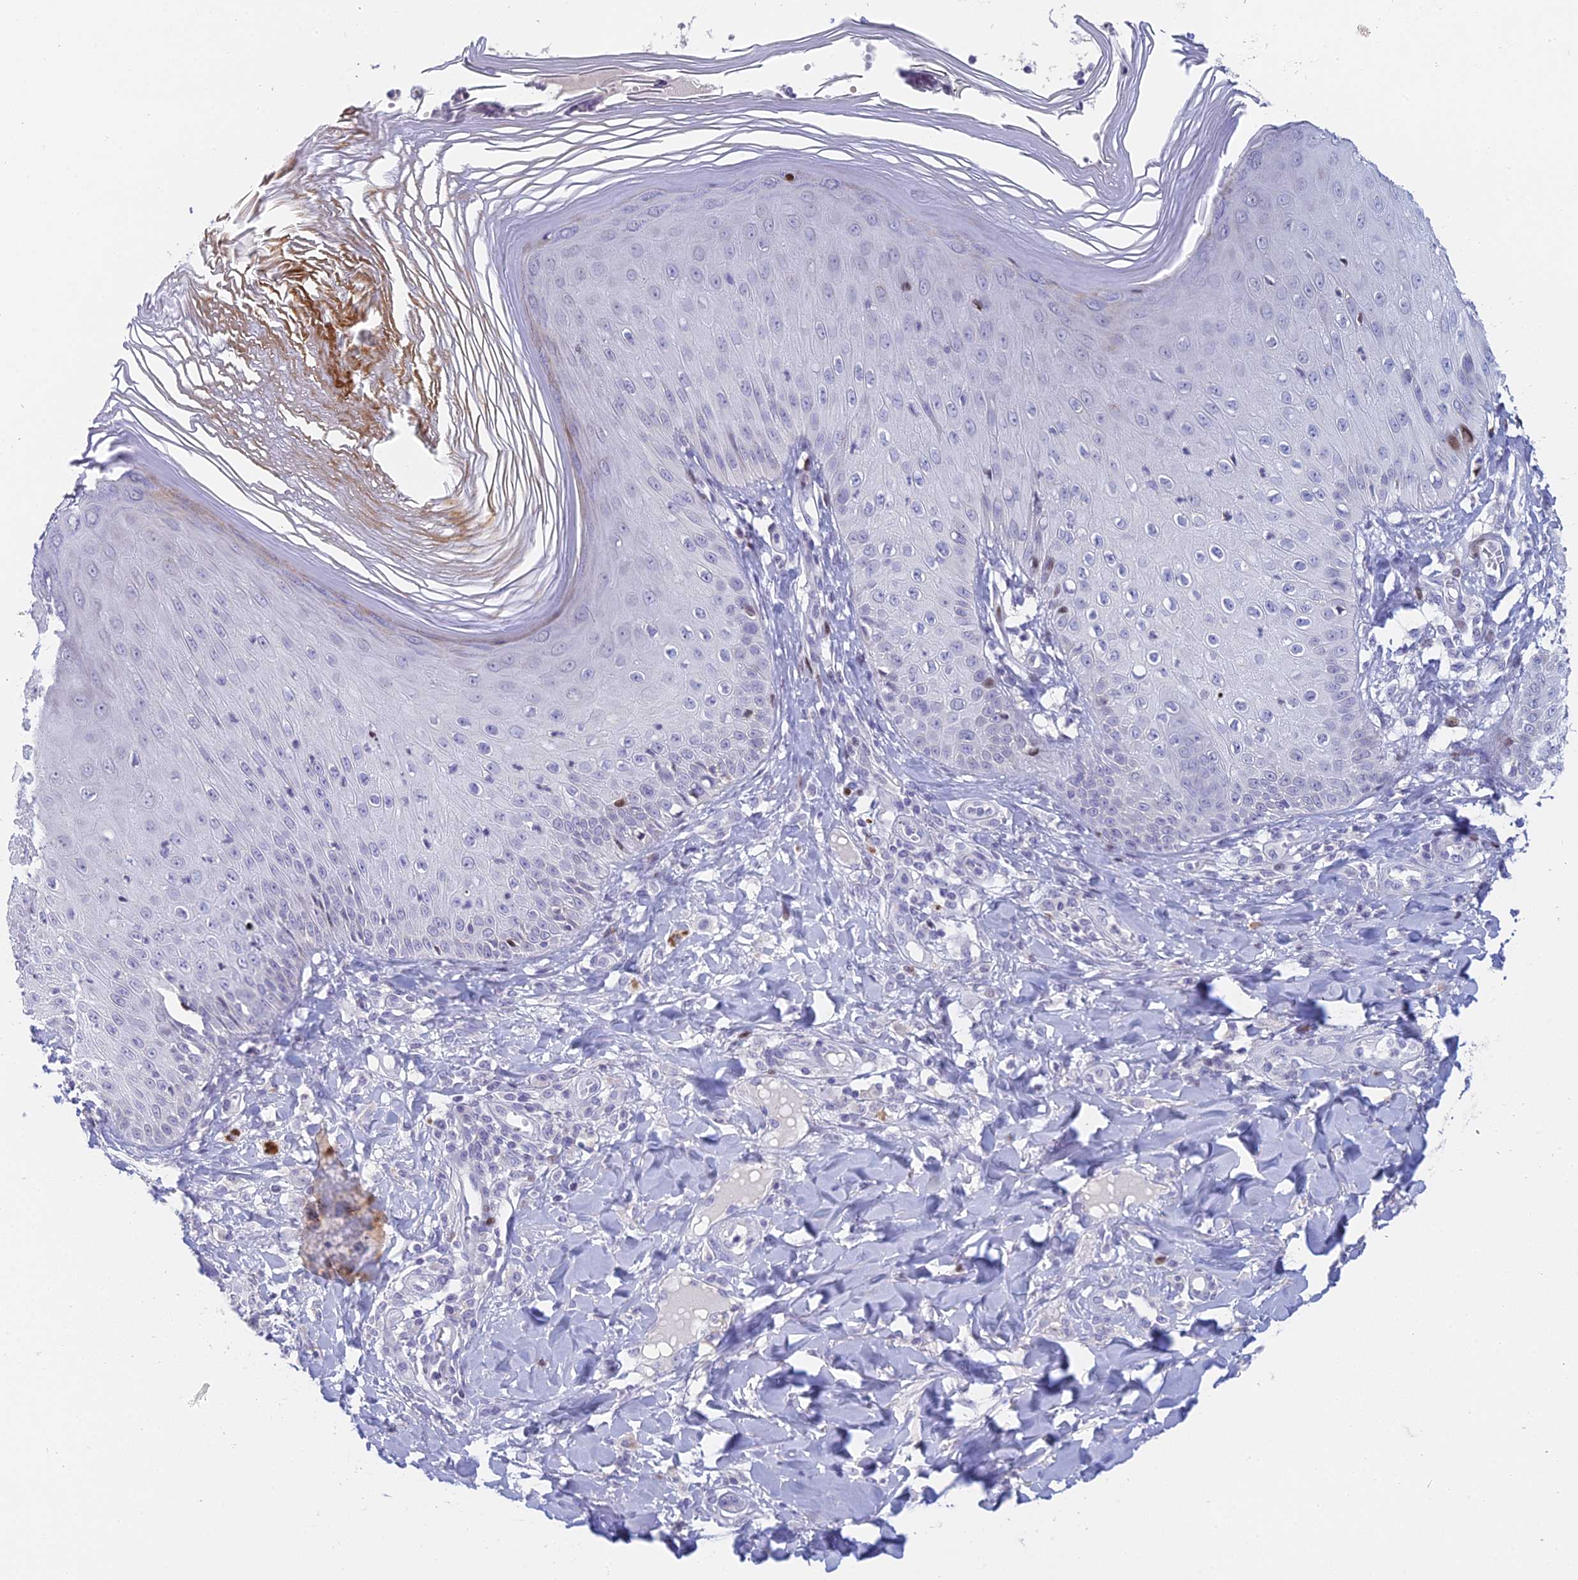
{"staining": {"intensity": "moderate", "quantity": "<25%", "location": "cytoplasmic/membranous,nuclear"}, "tissue": "skin", "cell_type": "Epidermal cells", "image_type": "normal", "snomed": [{"axis": "morphology", "description": "Normal tissue, NOS"}, {"axis": "morphology", "description": "Inflammation, NOS"}, {"axis": "topography", "description": "Soft tissue"}, {"axis": "topography", "description": "Anal"}], "caption": "A brown stain highlights moderate cytoplasmic/membranous,nuclear expression of a protein in epidermal cells of unremarkable human skin.", "gene": "REXO5", "patient": {"sex": "female", "age": 15}}